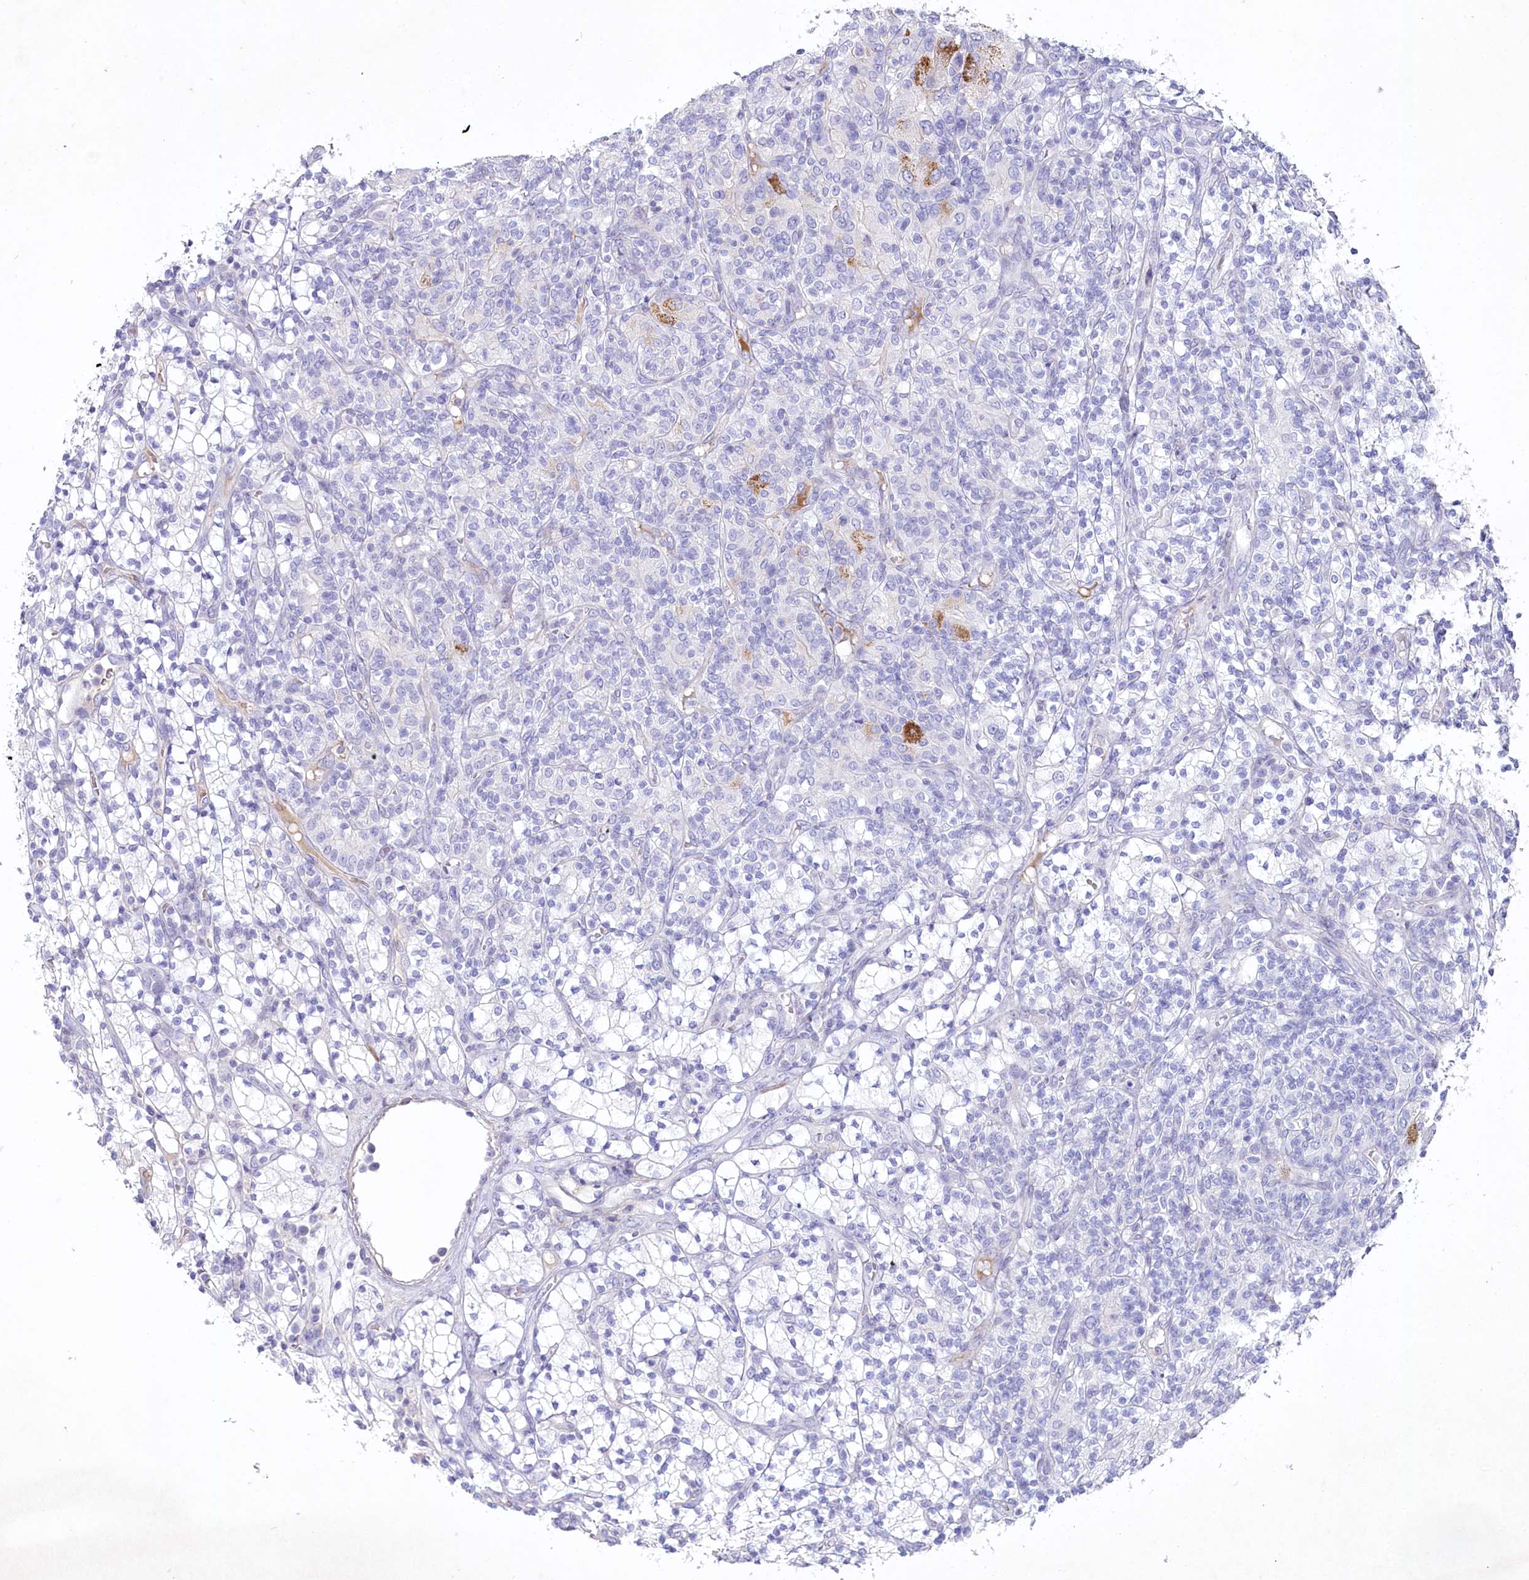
{"staining": {"intensity": "negative", "quantity": "none", "location": "none"}, "tissue": "renal cancer", "cell_type": "Tumor cells", "image_type": "cancer", "snomed": [{"axis": "morphology", "description": "Adenocarcinoma, NOS"}, {"axis": "topography", "description": "Kidney"}], "caption": "IHC of adenocarcinoma (renal) demonstrates no positivity in tumor cells.", "gene": "MYOZ1", "patient": {"sex": "male", "age": 77}}